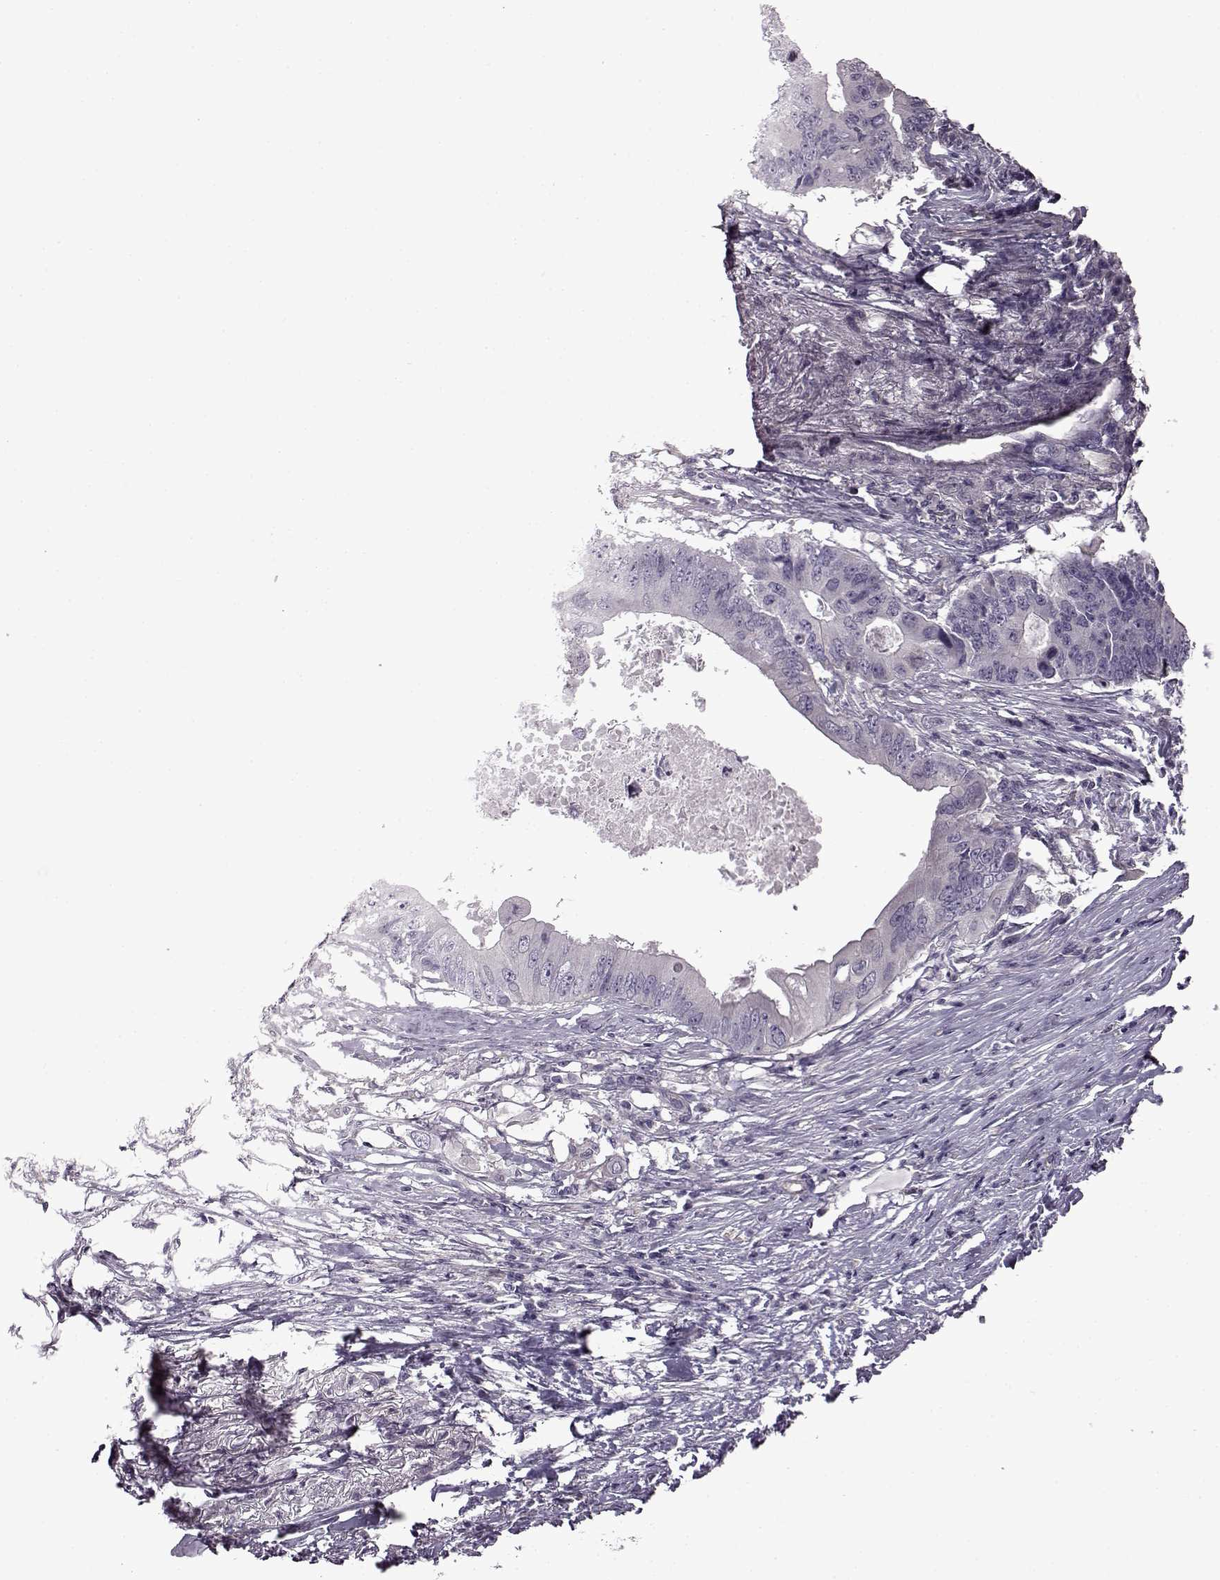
{"staining": {"intensity": "negative", "quantity": "none", "location": "none"}, "tissue": "colorectal cancer", "cell_type": "Tumor cells", "image_type": "cancer", "snomed": [{"axis": "morphology", "description": "Adenocarcinoma, NOS"}, {"axis": "topography", "description": "Colon"}], "caption": "Immunohistochemistry (IHC) histopathology image of colorectal cancer (adenocarcinoma) stained for a protein (brown), which exhibits no staining in tumor cells.", "gene": "EDDM3B", "patient": {"sex": "male", "age": 71}}